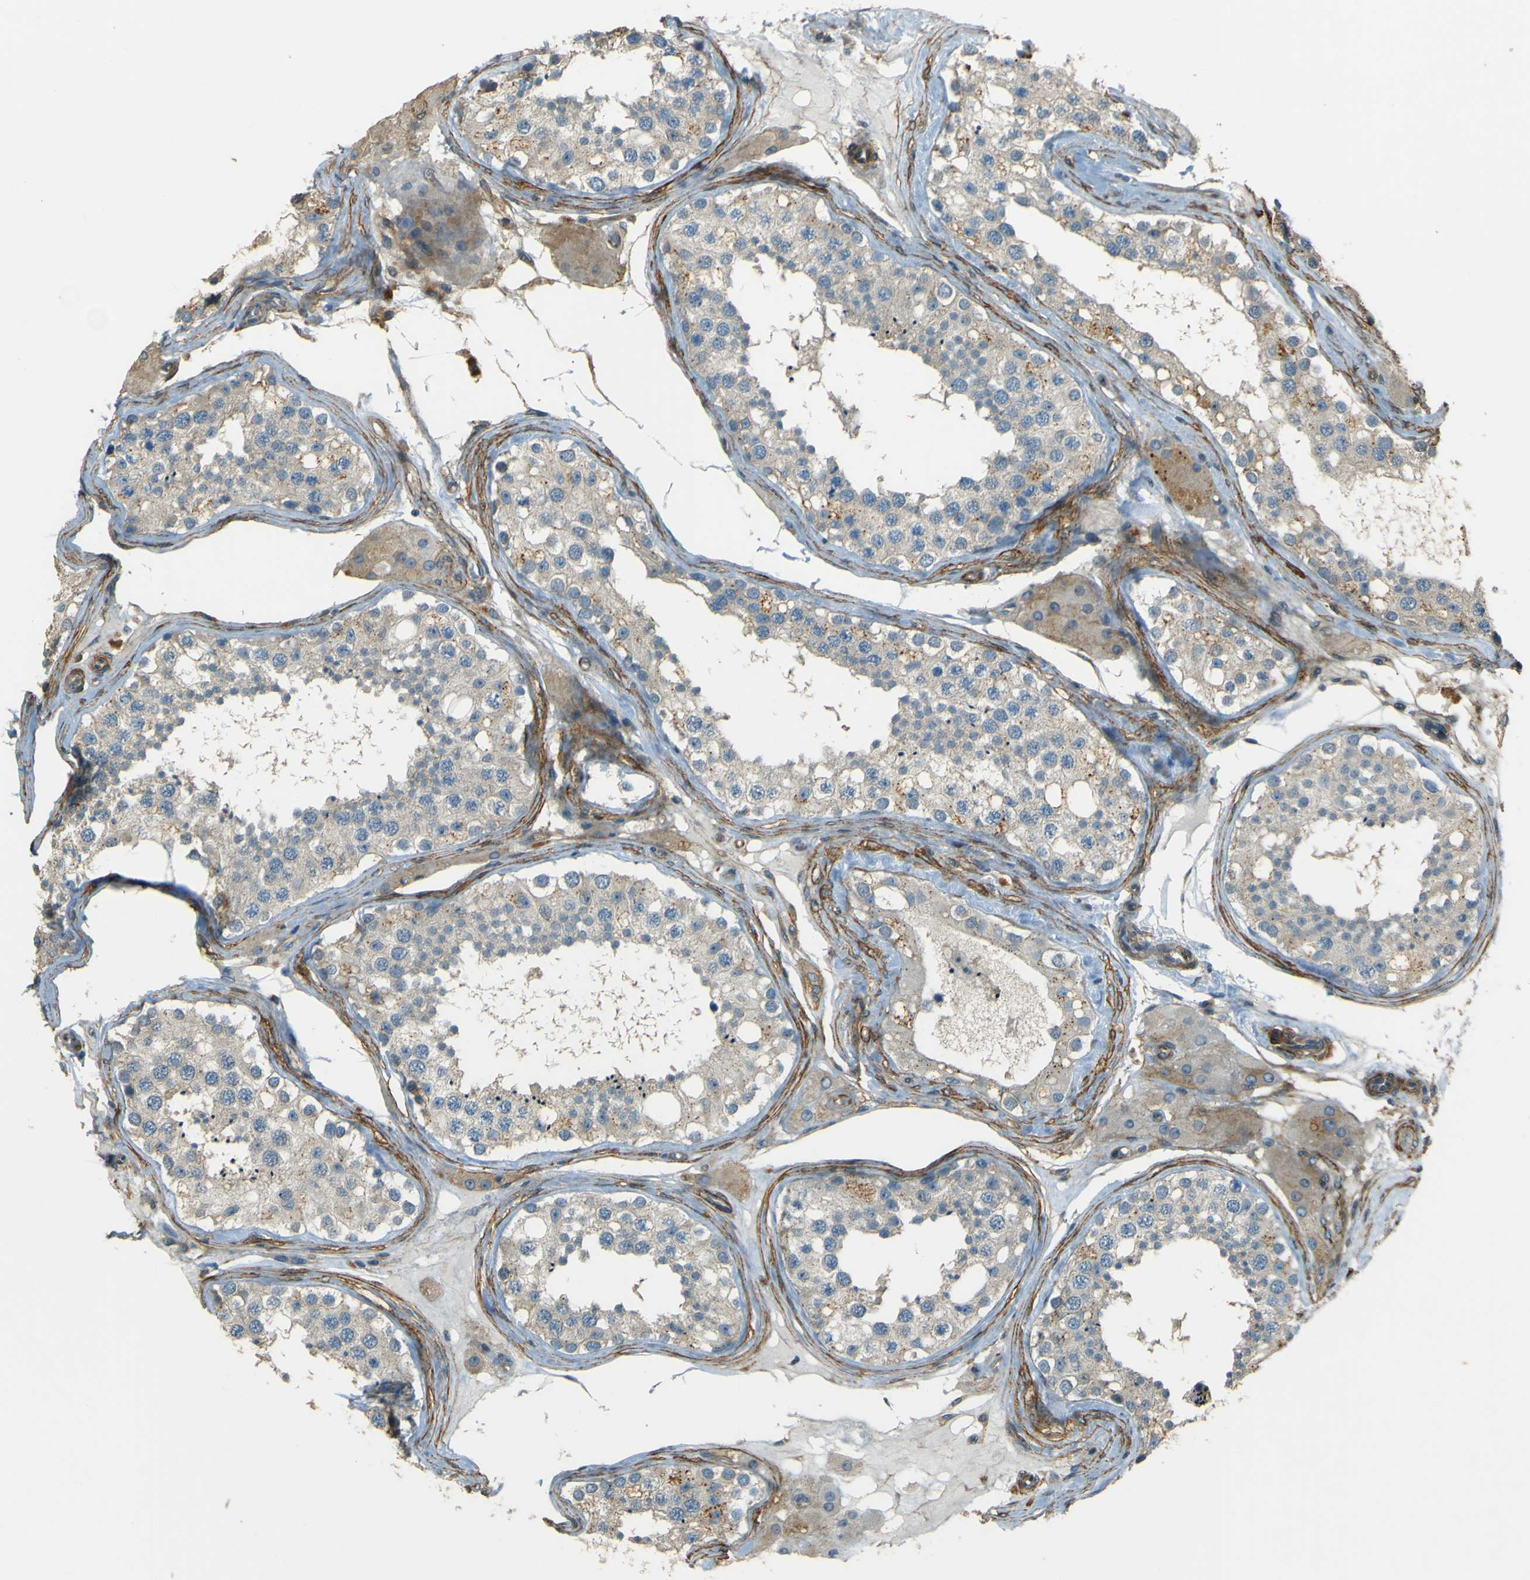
{"staining": {"intensity": "weak", "quantity": "<25%", "location": "cytoplasmic/membranous"}, "tissue": "testis", "cell_type": "Cells in seminiferous ducts", "image_type": "normal", "snomed": [{"axis": "morphology", "description": "Normal tissue, NOS"}, {"axis": "topography", "description": "Testis"}], "caption": "DAB immunohistochemical staining of normal human testis shows no significant expression in cells in seminiferous ducts.", "gene": "NEXN", "patient": {"sex": "male", "age": 68}}